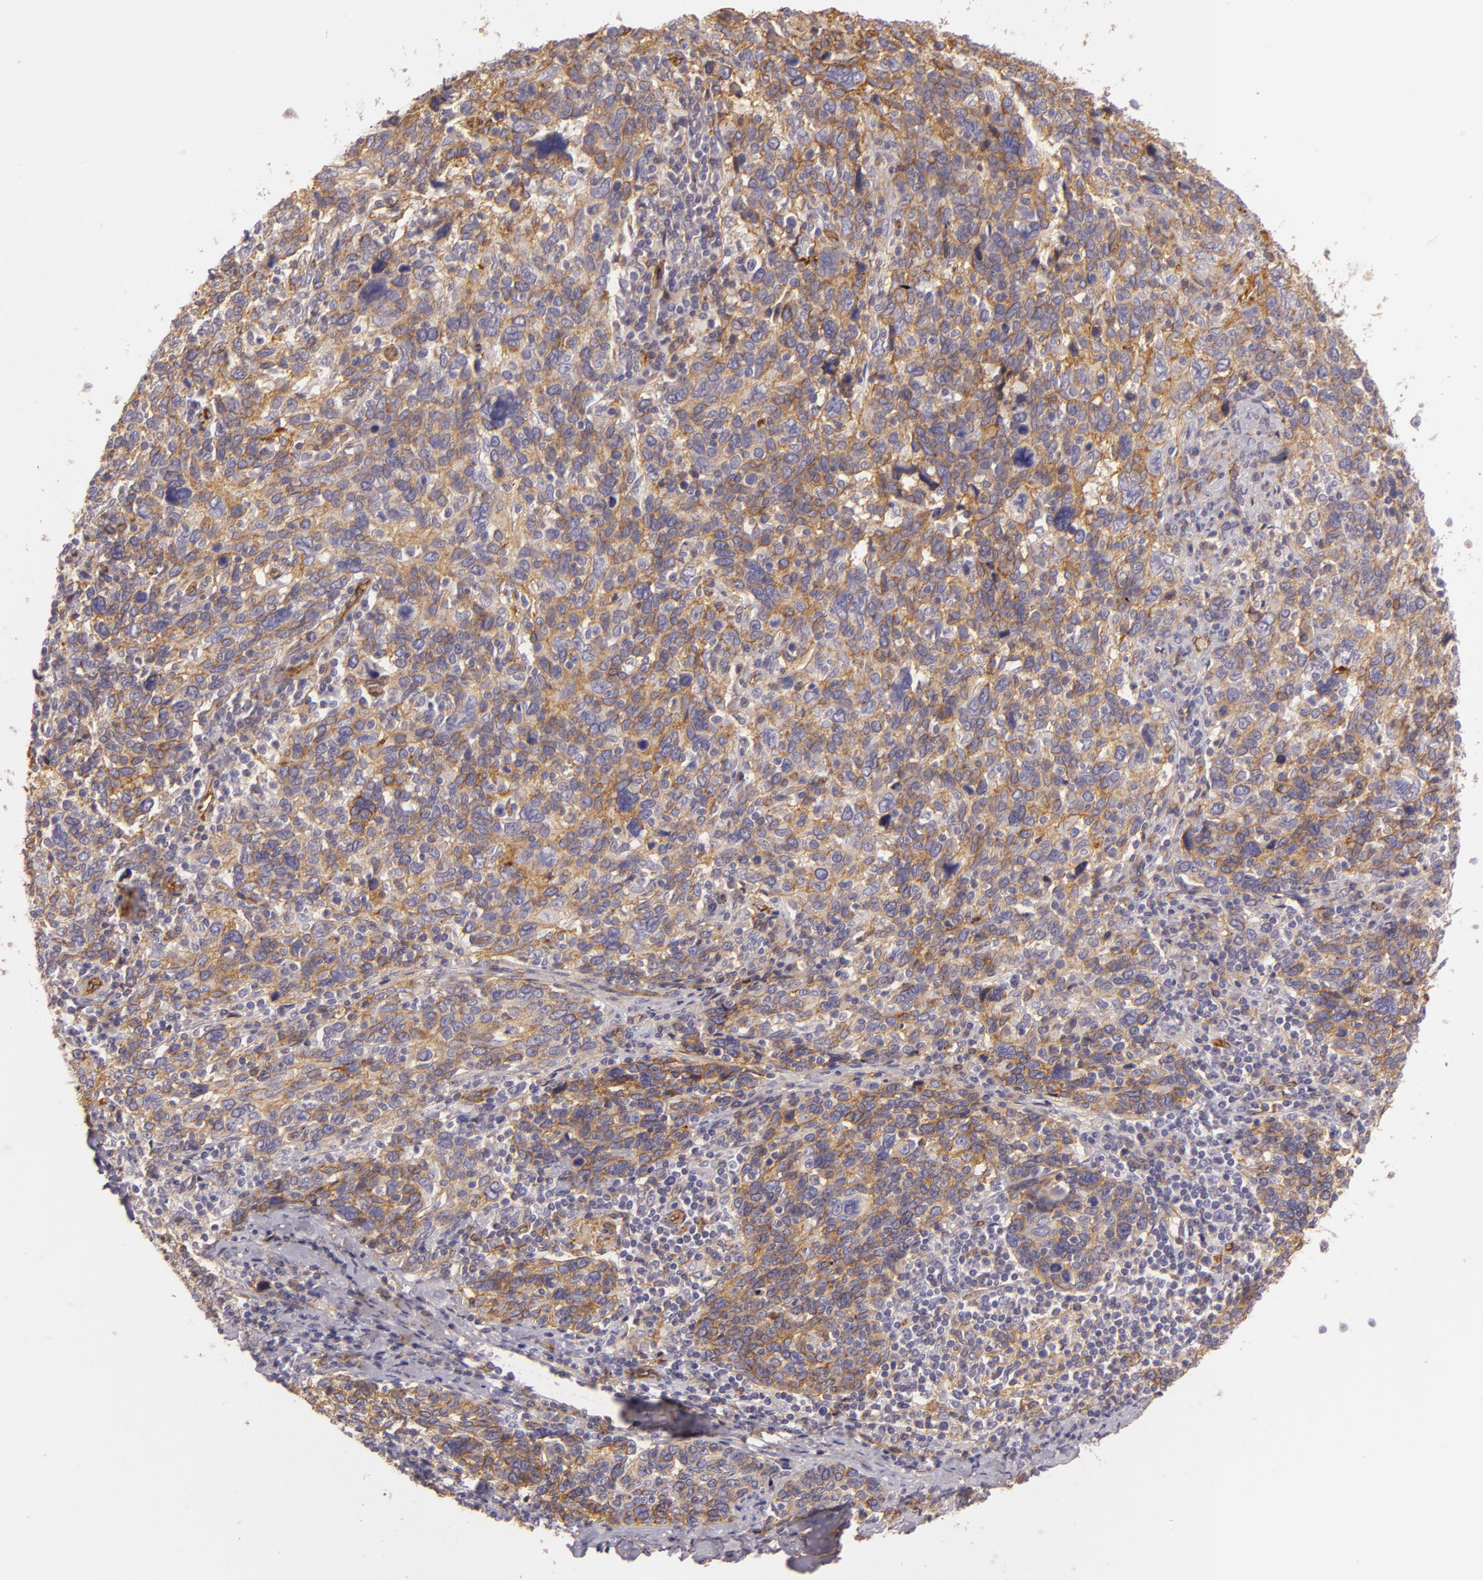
{"staining": {"intensity": "moderate", "quantity": ">75%", "location": "cytoplasmic/membranous"}, "tissue": "cervical cancer", "cell_type": "Tumor cells", "image_type": "cancer", "snomed": [{"axis": "morphology", "description": "Squamous cell carcinoma, NOS"}, {"axis": "topography", "description": "Cervix"}], "caption": "Cervical cancer (squamous cell carcinoma) stained for a protein (brown) reveals moderate cytoplasmic/membranous positive expression in about >75% of tumor cells.", "gene": "CD59", "patient": {"sex": "female", "age": 41}}